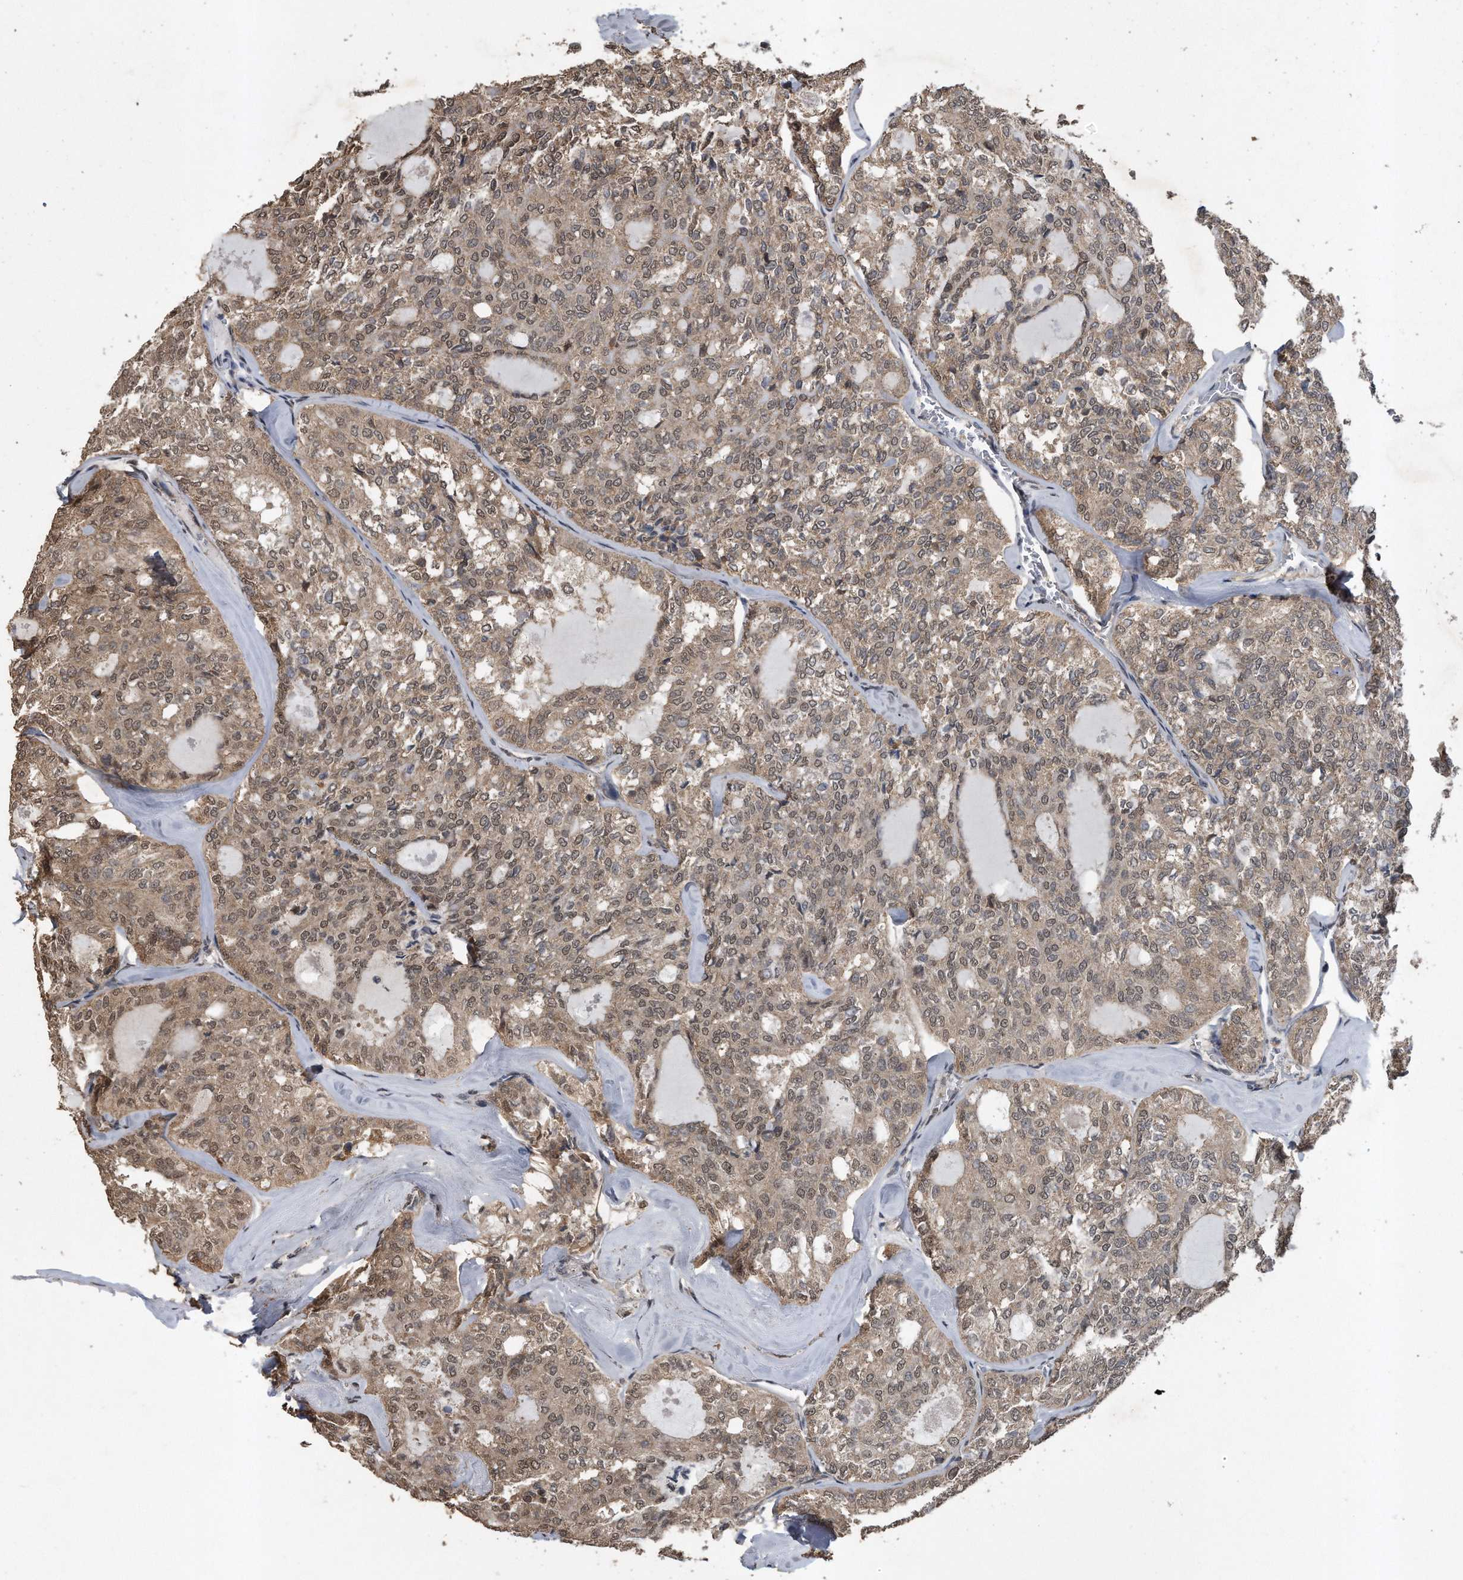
{"staining": {"intensity": "weak", "quantity": ">75%", "location": "cytoplasmic/membranous,nuclear"}, "tissue": "thyroid cancer", "cell_type": "Tumor cells", "image_type": "cancer", "snomed": [{"axis": "morphology", "description": "Follicular adenoma carcinoma, NOS"}, {"axis": "topography", "description": "Thyroid gland"}], "caption": "IHC image of thyroid follicular adenoma carcinoma stained for a protein (brown), which shows low levels of weak cytoplasmic/membranous and nuclear staining in about >75% of tumor cells.", "gene": "CRYZL1", "patient": {"sex": "male", "age": 75}}